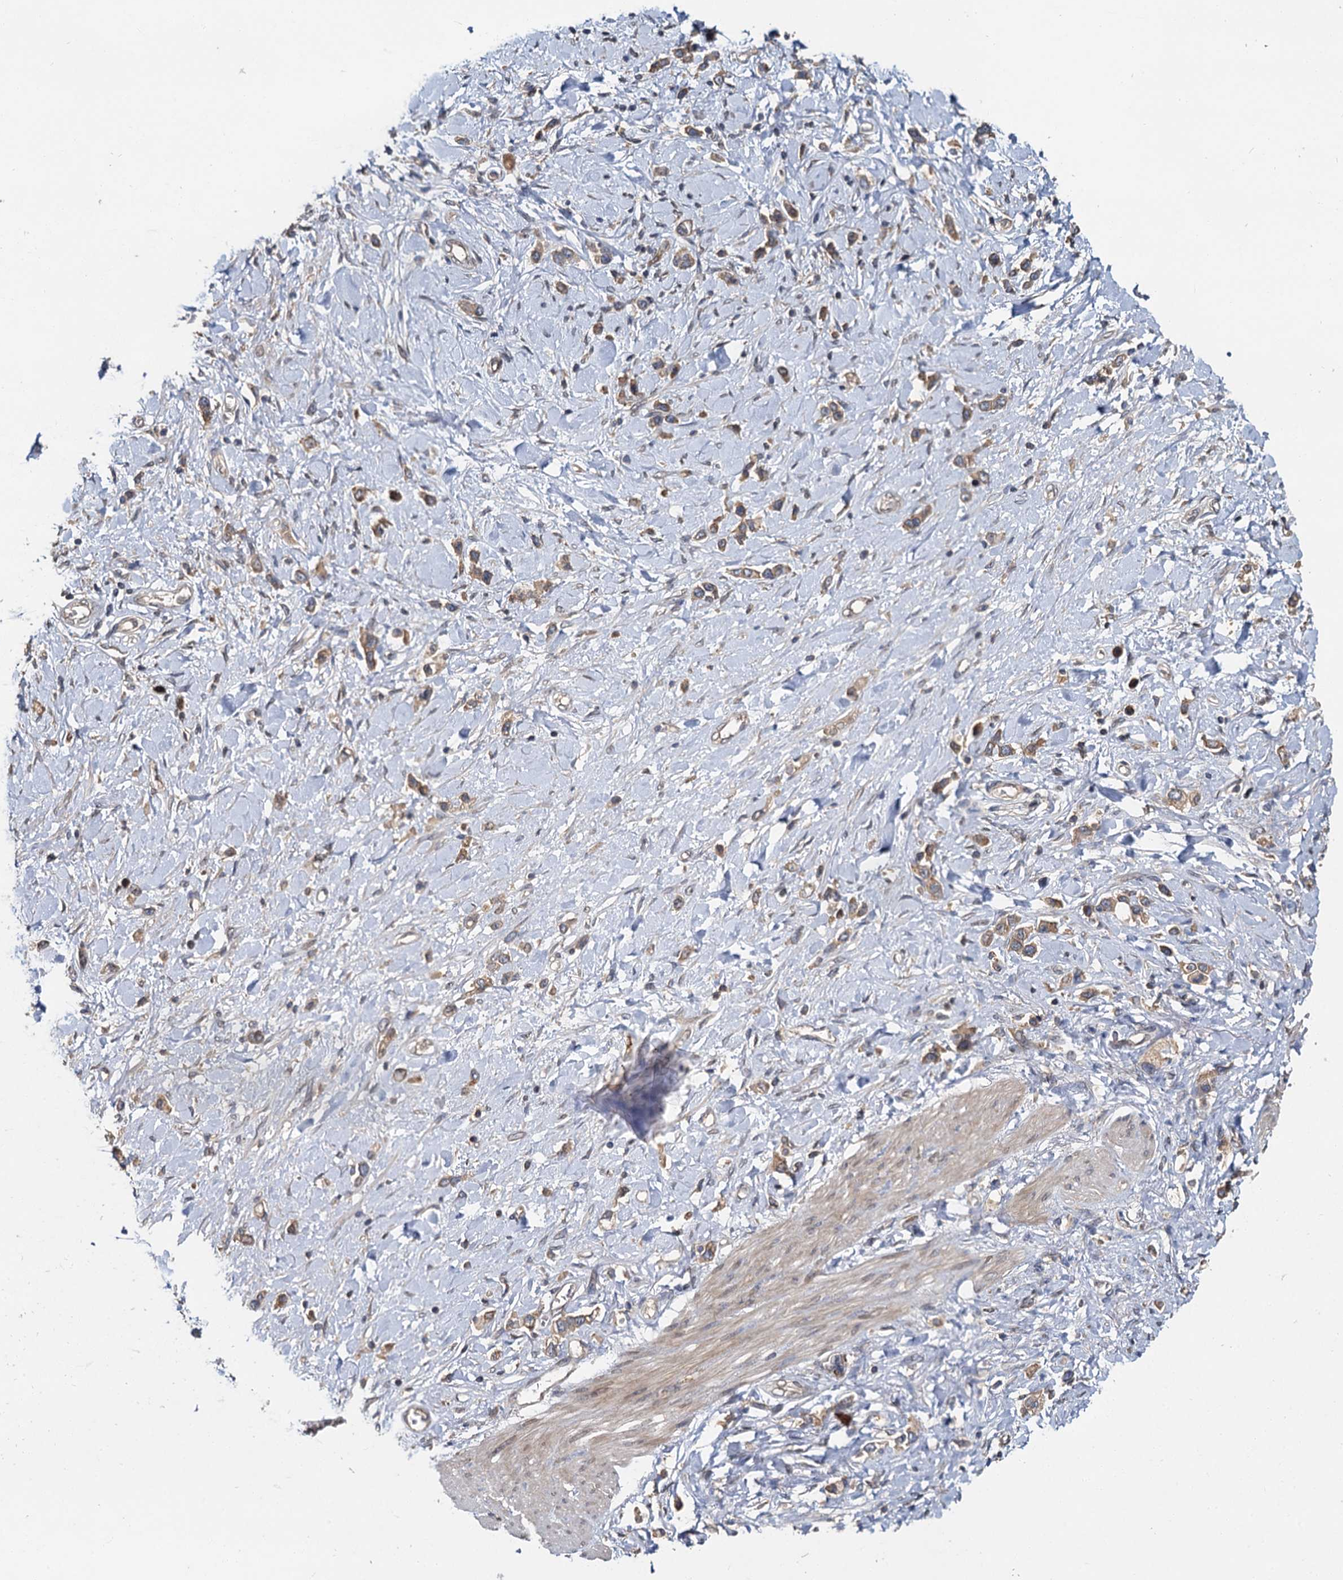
{"staining": {"intensity": "weak", "quantity": ">75%", "location": "cytoplasmic/membranous"}, "tissue": "stomach cancer", "cell_type": "Tumor cells", "image_type": "cancer", "snomed": [{"axis": "morphology", "description": "Normal tissue, NOS"}, {"axis": "morphology", "description": "Adenocarcinoma, NOS"}, {"axis": "topography", "description": "Stomach, upper"}, {"axis": "topography", "description": "Stomach"}], "caption": "The histopathology image exhibits staining of stomach cancer (adenocarcinoma), revealing weak cytoplasmic/membranous protein positivity (brown color) within tumor cells.", "gene": "ZNF324", "patient": {"sex": "female", "age": 65}}